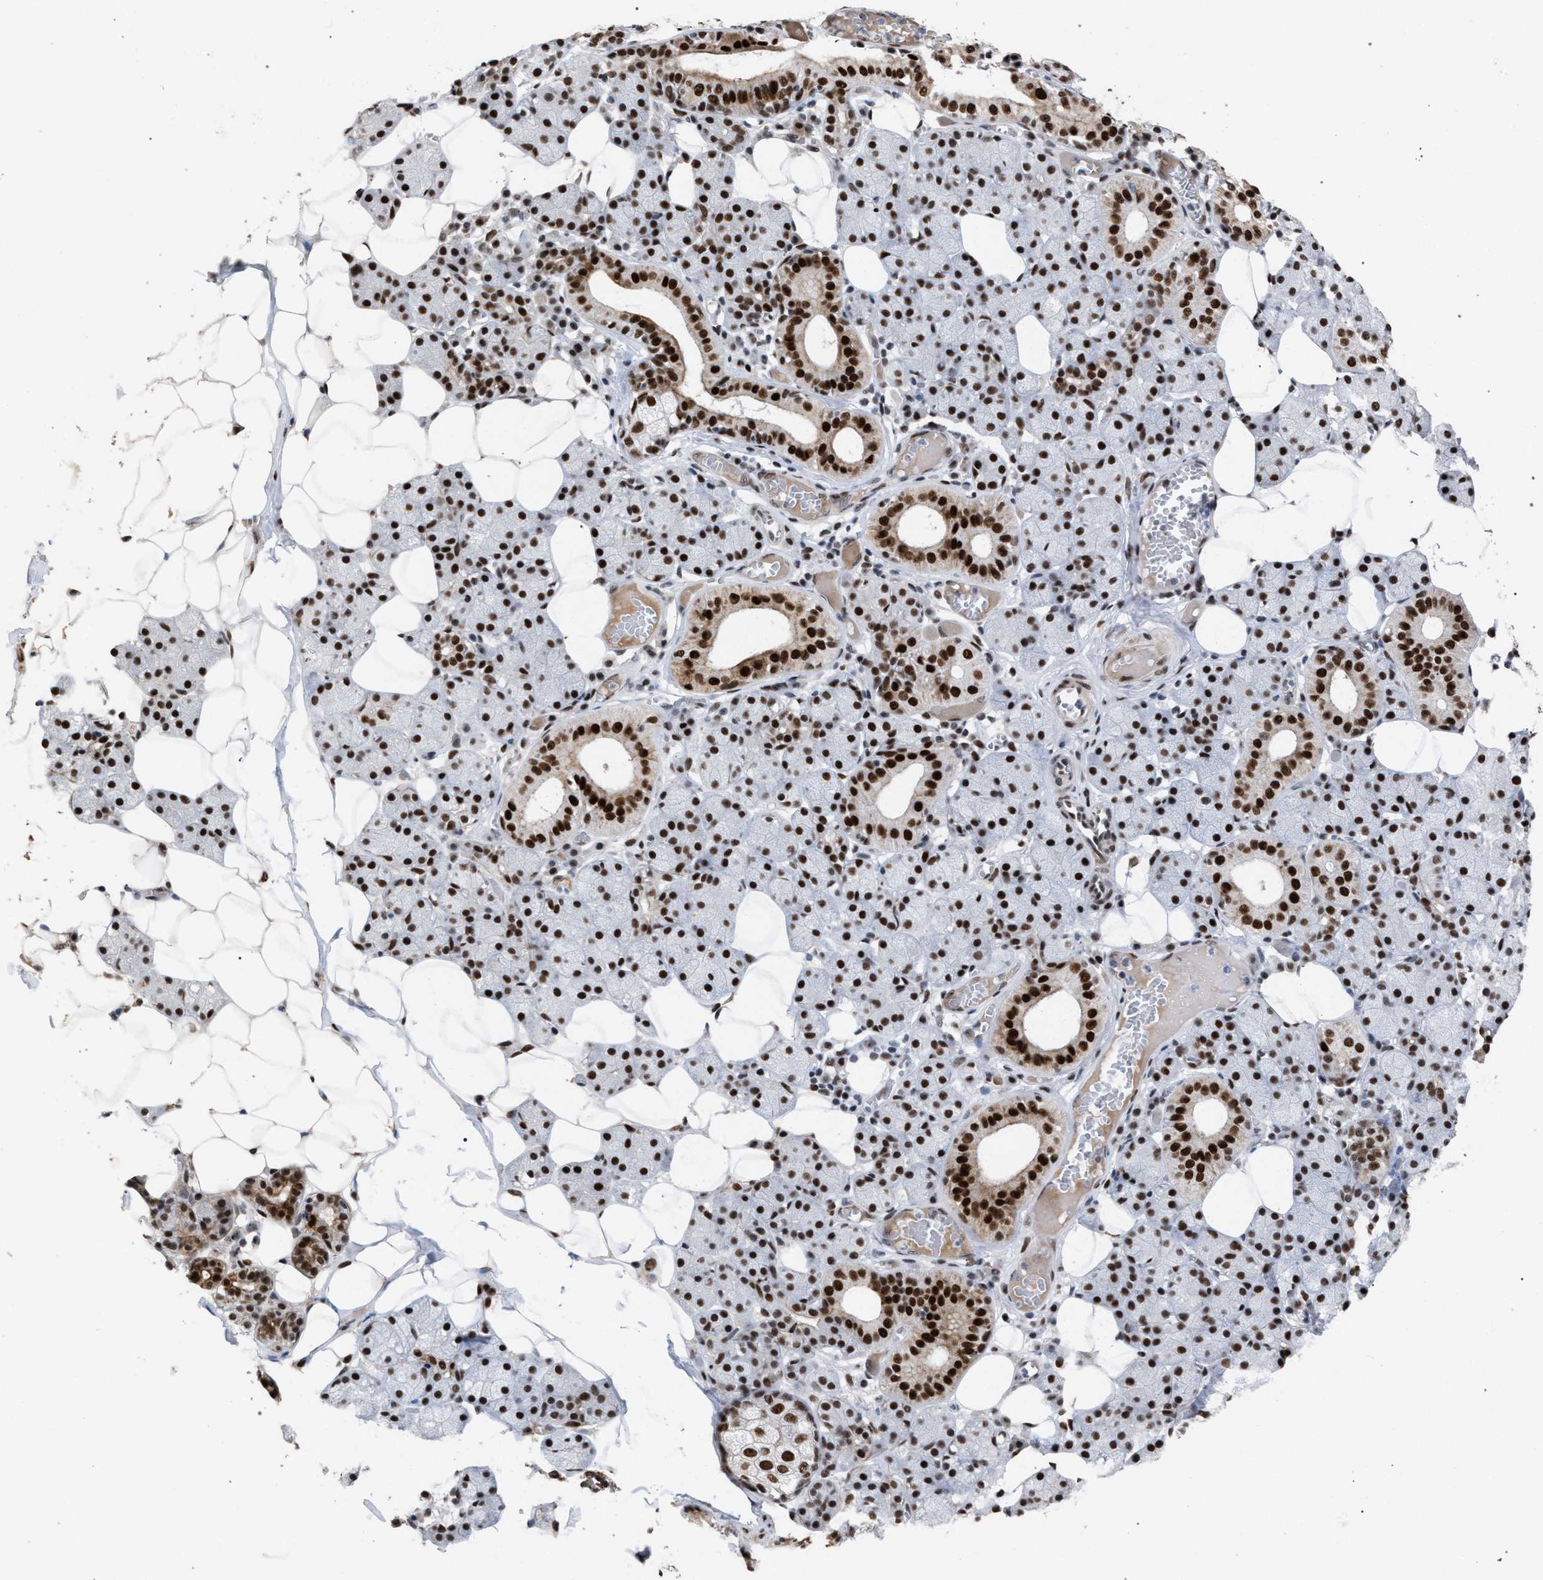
{"staining": {"intensity": "strong", "quantity": ">75%", "location": "nuclear"}, "tissue": "salivary gland", "cell_type": "Glandular cells", "image_type": "normal", "snomed": [{"axis": "morphology", "description": "Normal tissue, NOS"}, {"axis": "topography", "description": "Salivary gland"}], "caption": "Protein staining exhibits strong nuclear positivity in about >75% of glandular cells in unremarkable salivary gland. (DAB (3,3'-diaminobenzidine) IHC with brightfield microscopy, high magnification).", "gene": "TP53BP1", "patient": {"sex": "female", "age": 33}}